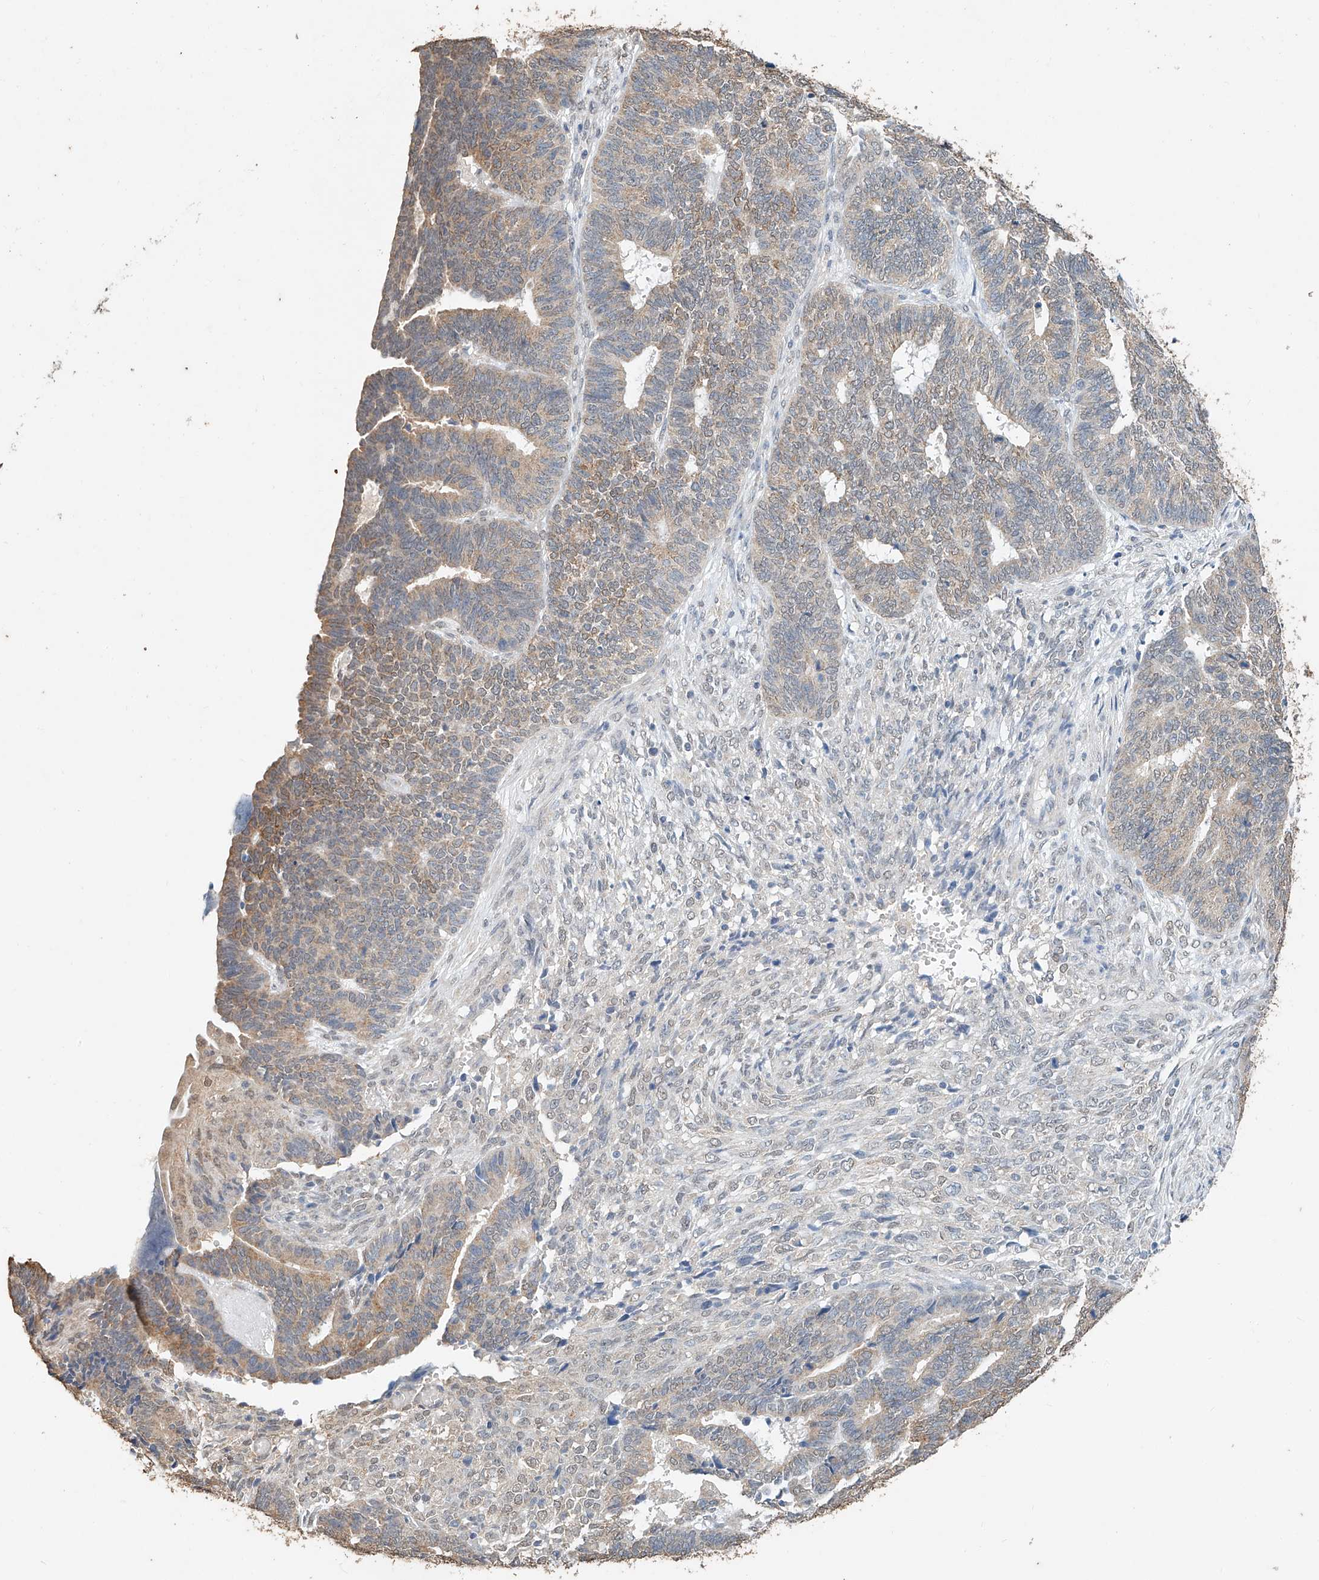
{"staining": {"intensity": "weak", "quantity": ">75%", "location": "cytoplasmic/membranous"}, "tissue": "endometrial cancer", "cell_type": "Tumor cells", "image_type": "cancer", "snomed": [{"axis": "morphology", "description": "Adenocarcinoma, NOS"}, {"axis": "topography", "description": "Endometrium"}], "caption": "The immunohistochemical stain highlights weak cytoplasmic/membranous staining in tumor cells of adenocarcinoma (endometrial) tissue. Ihc stains the protein in brown and the nuclei are stained blue.", "gene": "CERS4", "patient": {"sex": "female", "age": 70}}